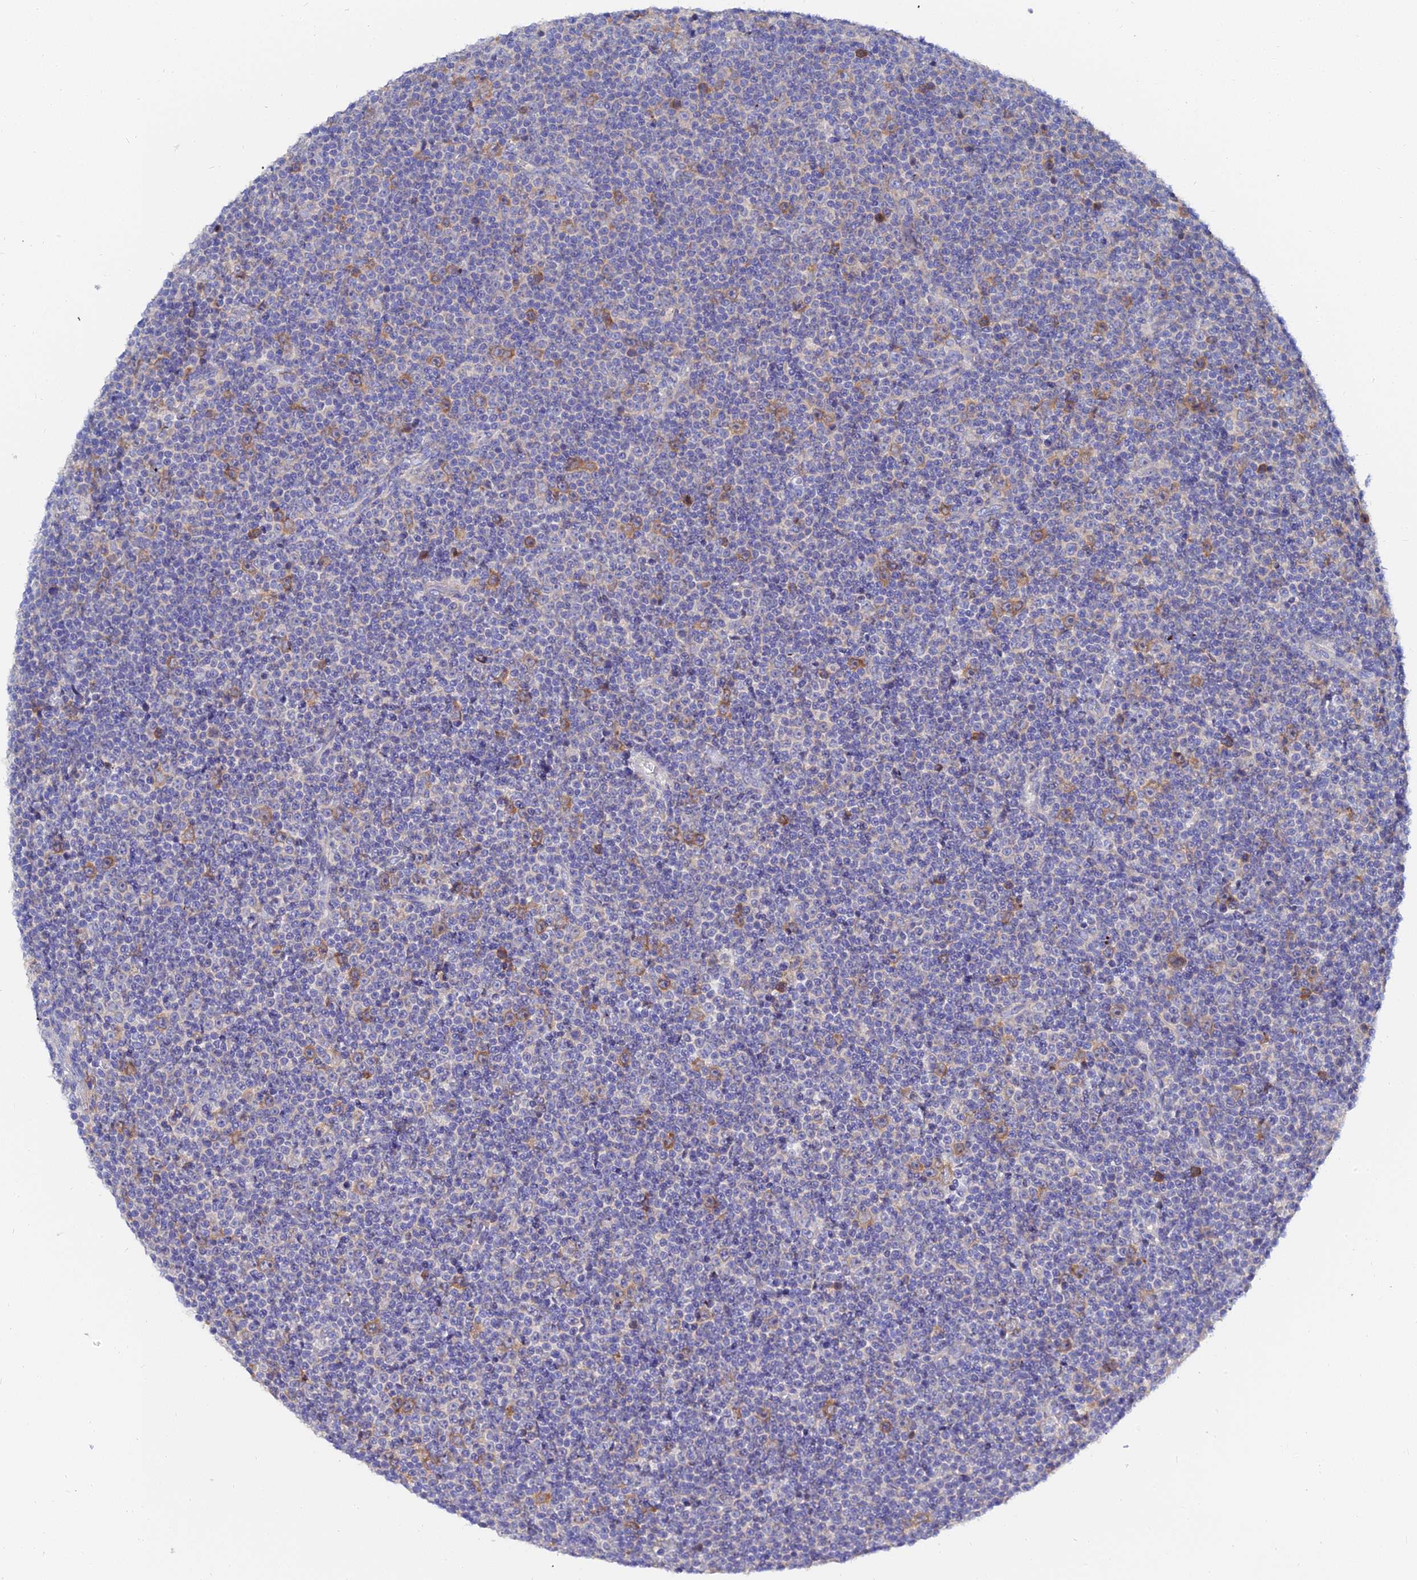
{"staining": {"intensity": "negative", "quantity": "none", "location": "none"}, "tissue": "lymphoma", "cell_type": "Tumor cells", "image_type": "cancer", "snomed": [{"axis": "morphology", "description": "Malignant lymphoma, non-Hodgkin's type, Low grade"}, {"axis": "topography", "description": "Lymph node"}], "caption": "The immunohistochemistry (IHC) image has no significant positivity in tumor cells of lymphoma tissue.", "gene": "PTTG1", "patient": {"sex": "female", "age": 67}}